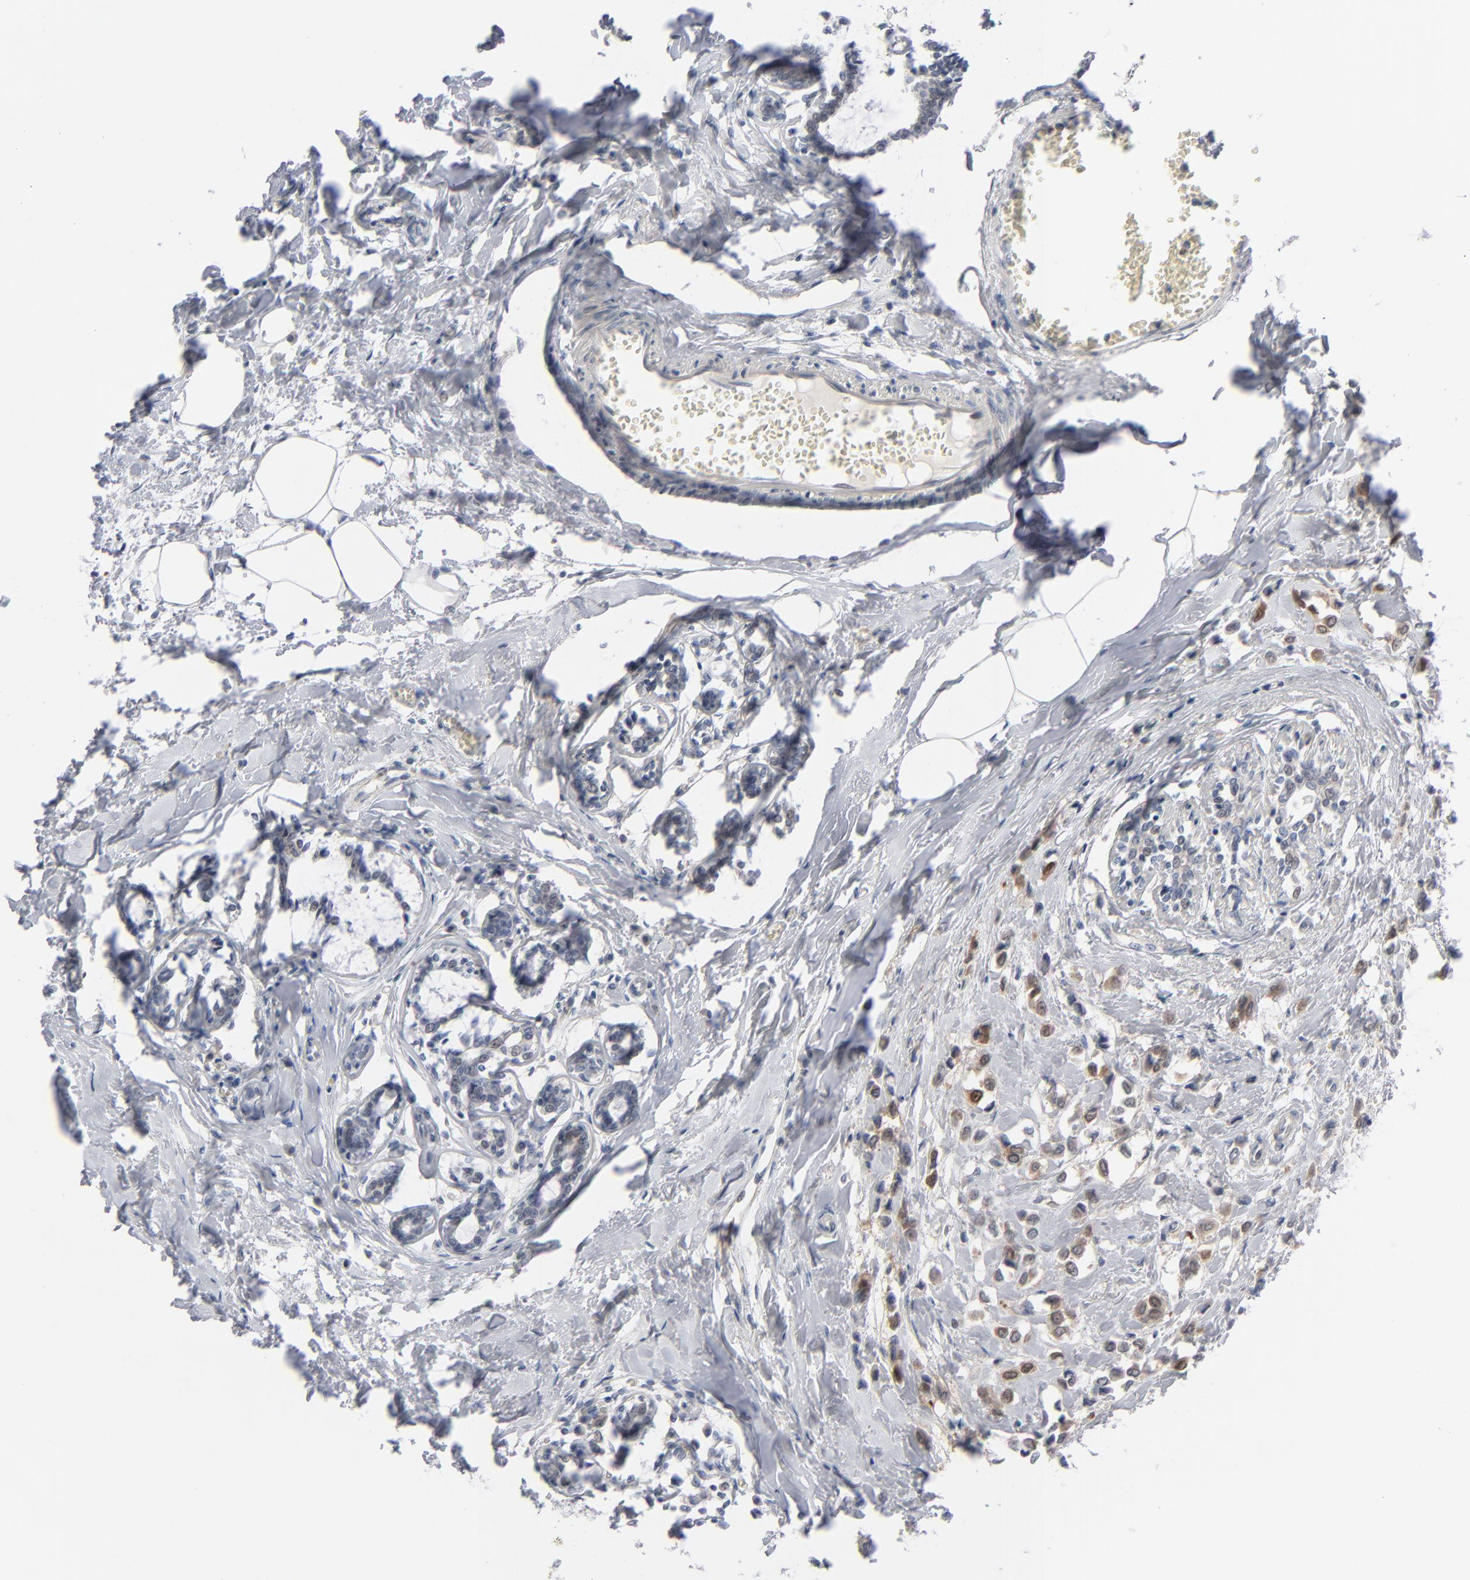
{"staining": {"intensity": "moderate", "quantity": ">75%", "location": "cytoplasmic/membranous"}, "tissue": "breast cancer", "cell_type": "Tumor cells", "image_type": "cancer", "snomed": [{"axis": "morphology", "description": "Lobular carcinoma"}, {"axis": "topography", "description": "Breast"}], "caption": "A medium amount of moderate cytoplasmic/membranous expression is appreciated in about >75% of tumor cells in lobular carcinoma (breast) tissue. Nuclei are stained in blue.", "gene": "POF1B", "patient": {"sex": "female", "age": 51}}